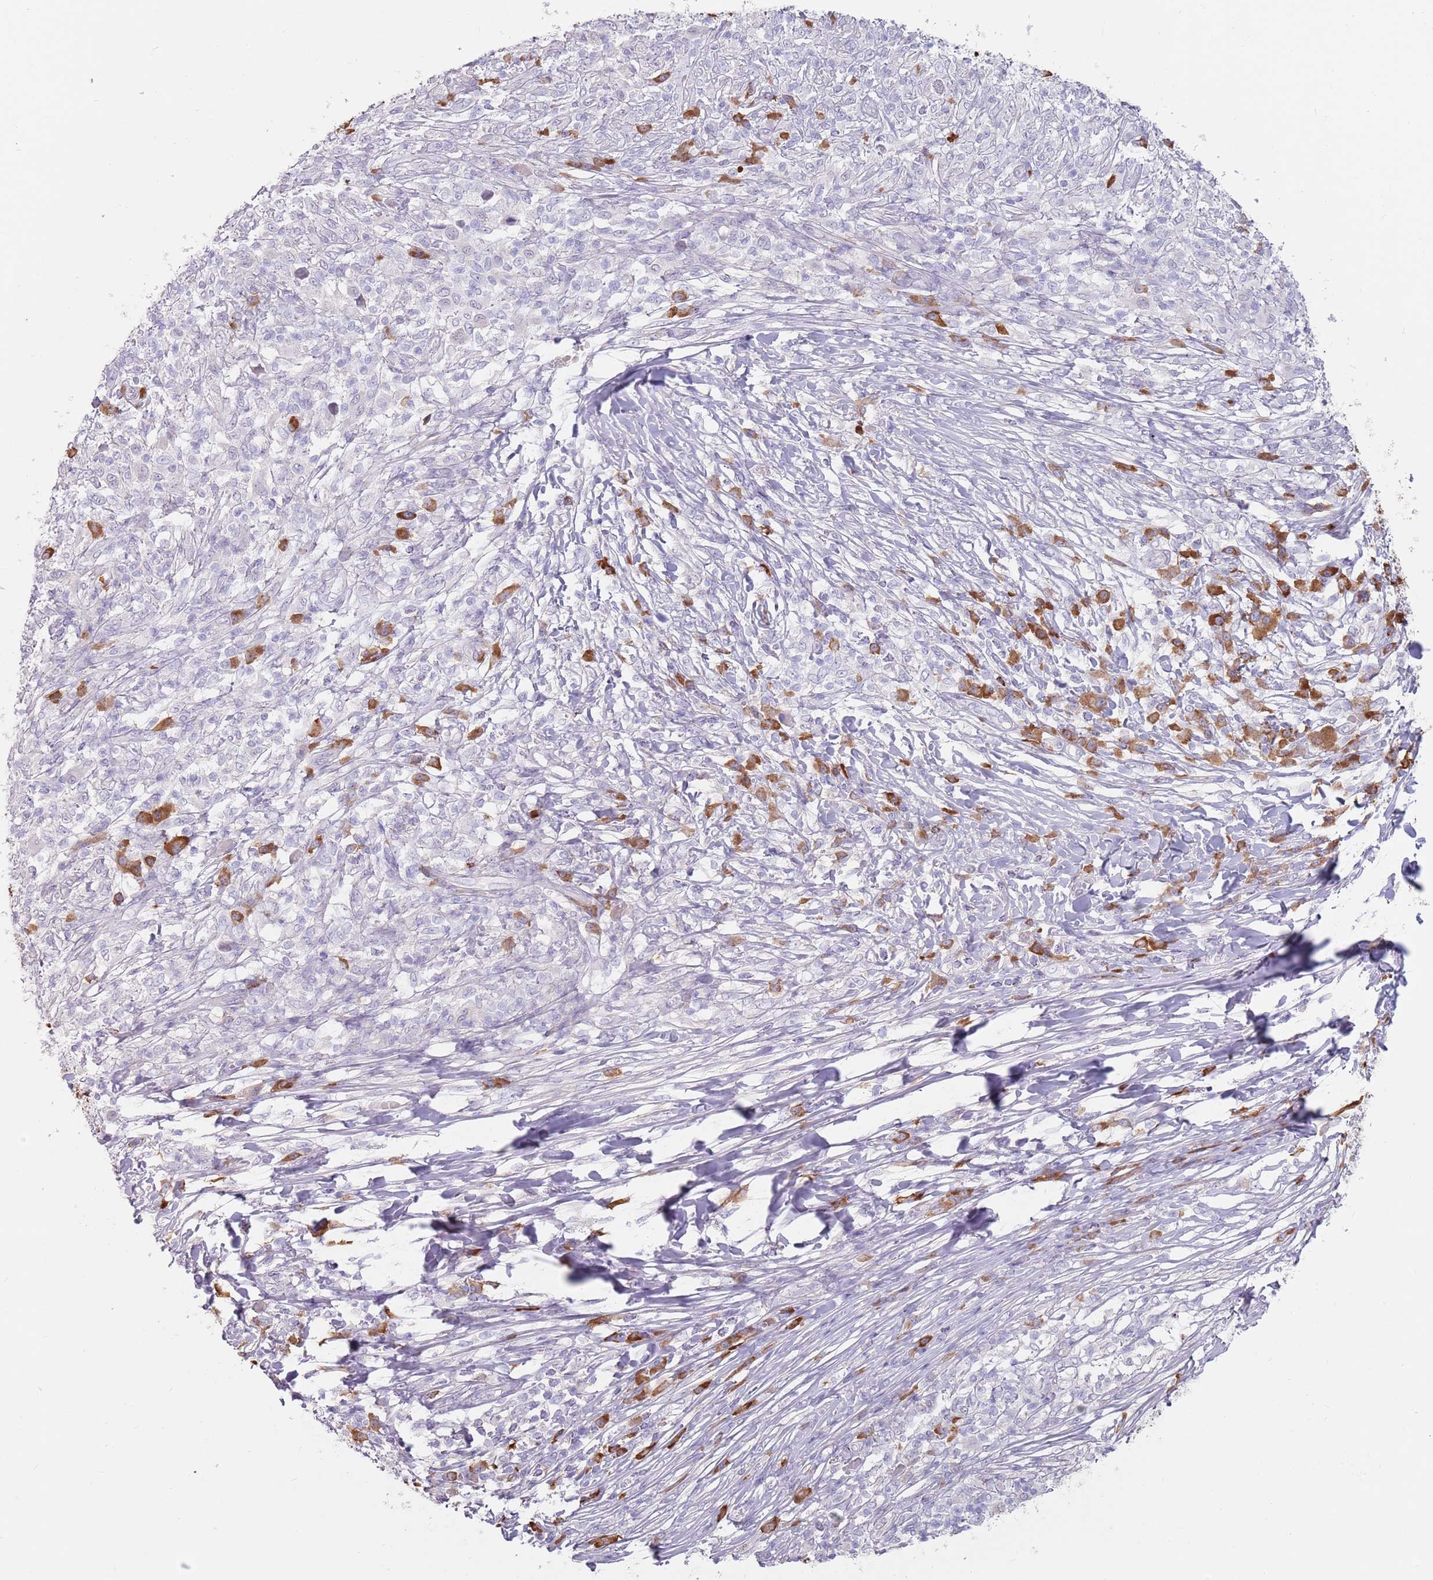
{"staining": {"intensity": "negative", "quantity": "none", "location": "none"}, "tissue": "melanoma", "cell_type": "Tumor cells", "image_type": "cancer", "snomed": [{"axis": "morphology", "description": "Malignant melanoma, NOS"}, {"axis": "topography", "description": "Skin"}], "caption": "An immunohistochemistry image of malignant melanoma is shown. There is no staining in tumor cells of malignant melanoma. The staining is performed using DAB (3,3'-diaminobenzidine) brown chromogen with nuclei counter-stained in using hematoxylin.", "gene": "DXO", "patient": {"sex": "male", "age": 66}}